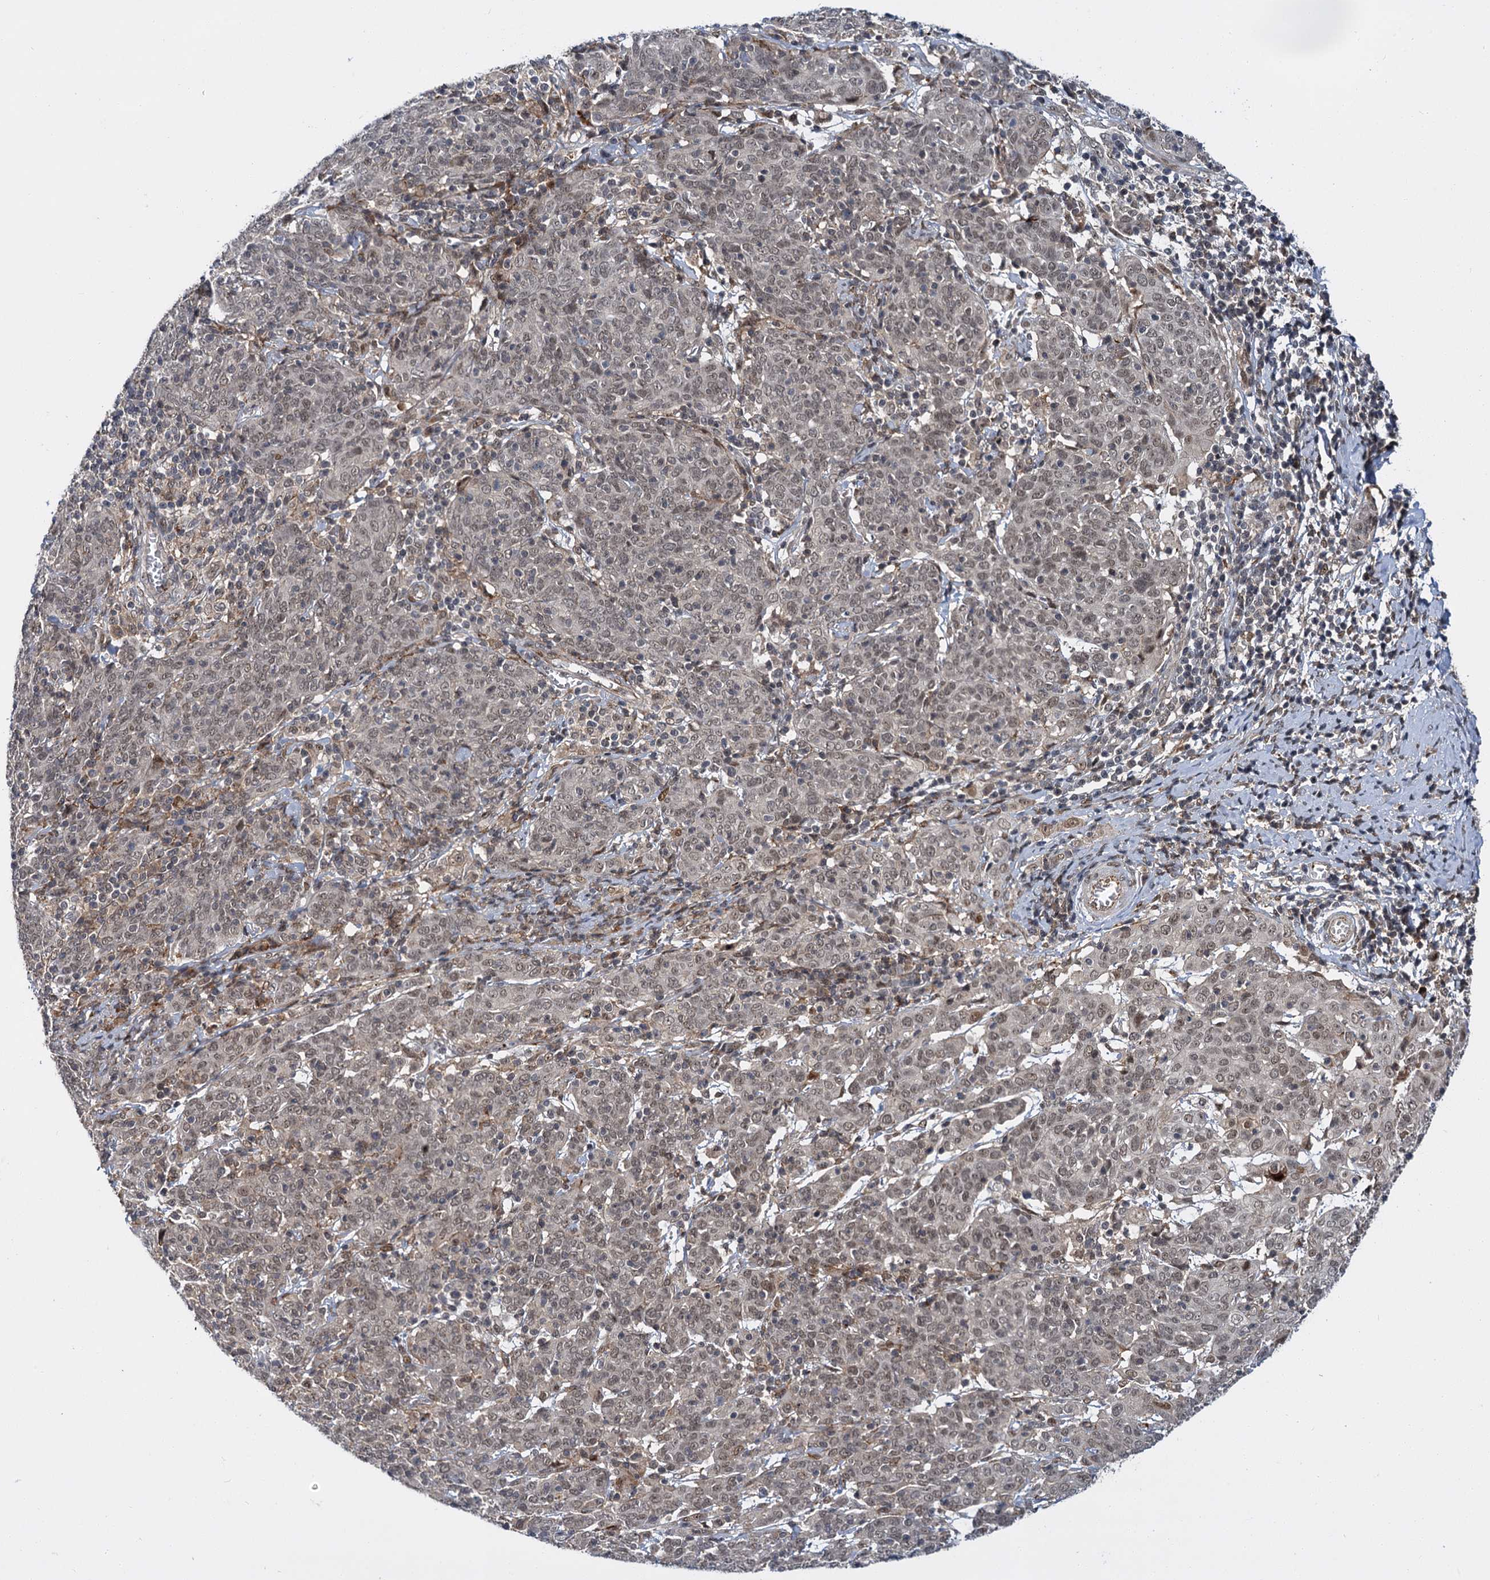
{"staining": {"intensity": "weak", "quantity": ">75%", "location": "nuclear"}, "tissue": "cervical cancer", "cell_type": "Tumor cells", "image_type": "cancer", "snomed": [{"axis": "morphology", "description": "Squamous cell carcinoma, NOS"}, {"axis": "topography", "description": "Cervix"}], "caption": "The immunohistochemical stain highlights weak nuclear staining in tumor cells of squamous cell carcinoma (cervical) tissue. (Brightfield microscopy of DAB IHC at high magnification).", "gene": "MBD6", "patient": {"sex": "female", "age": 67}}